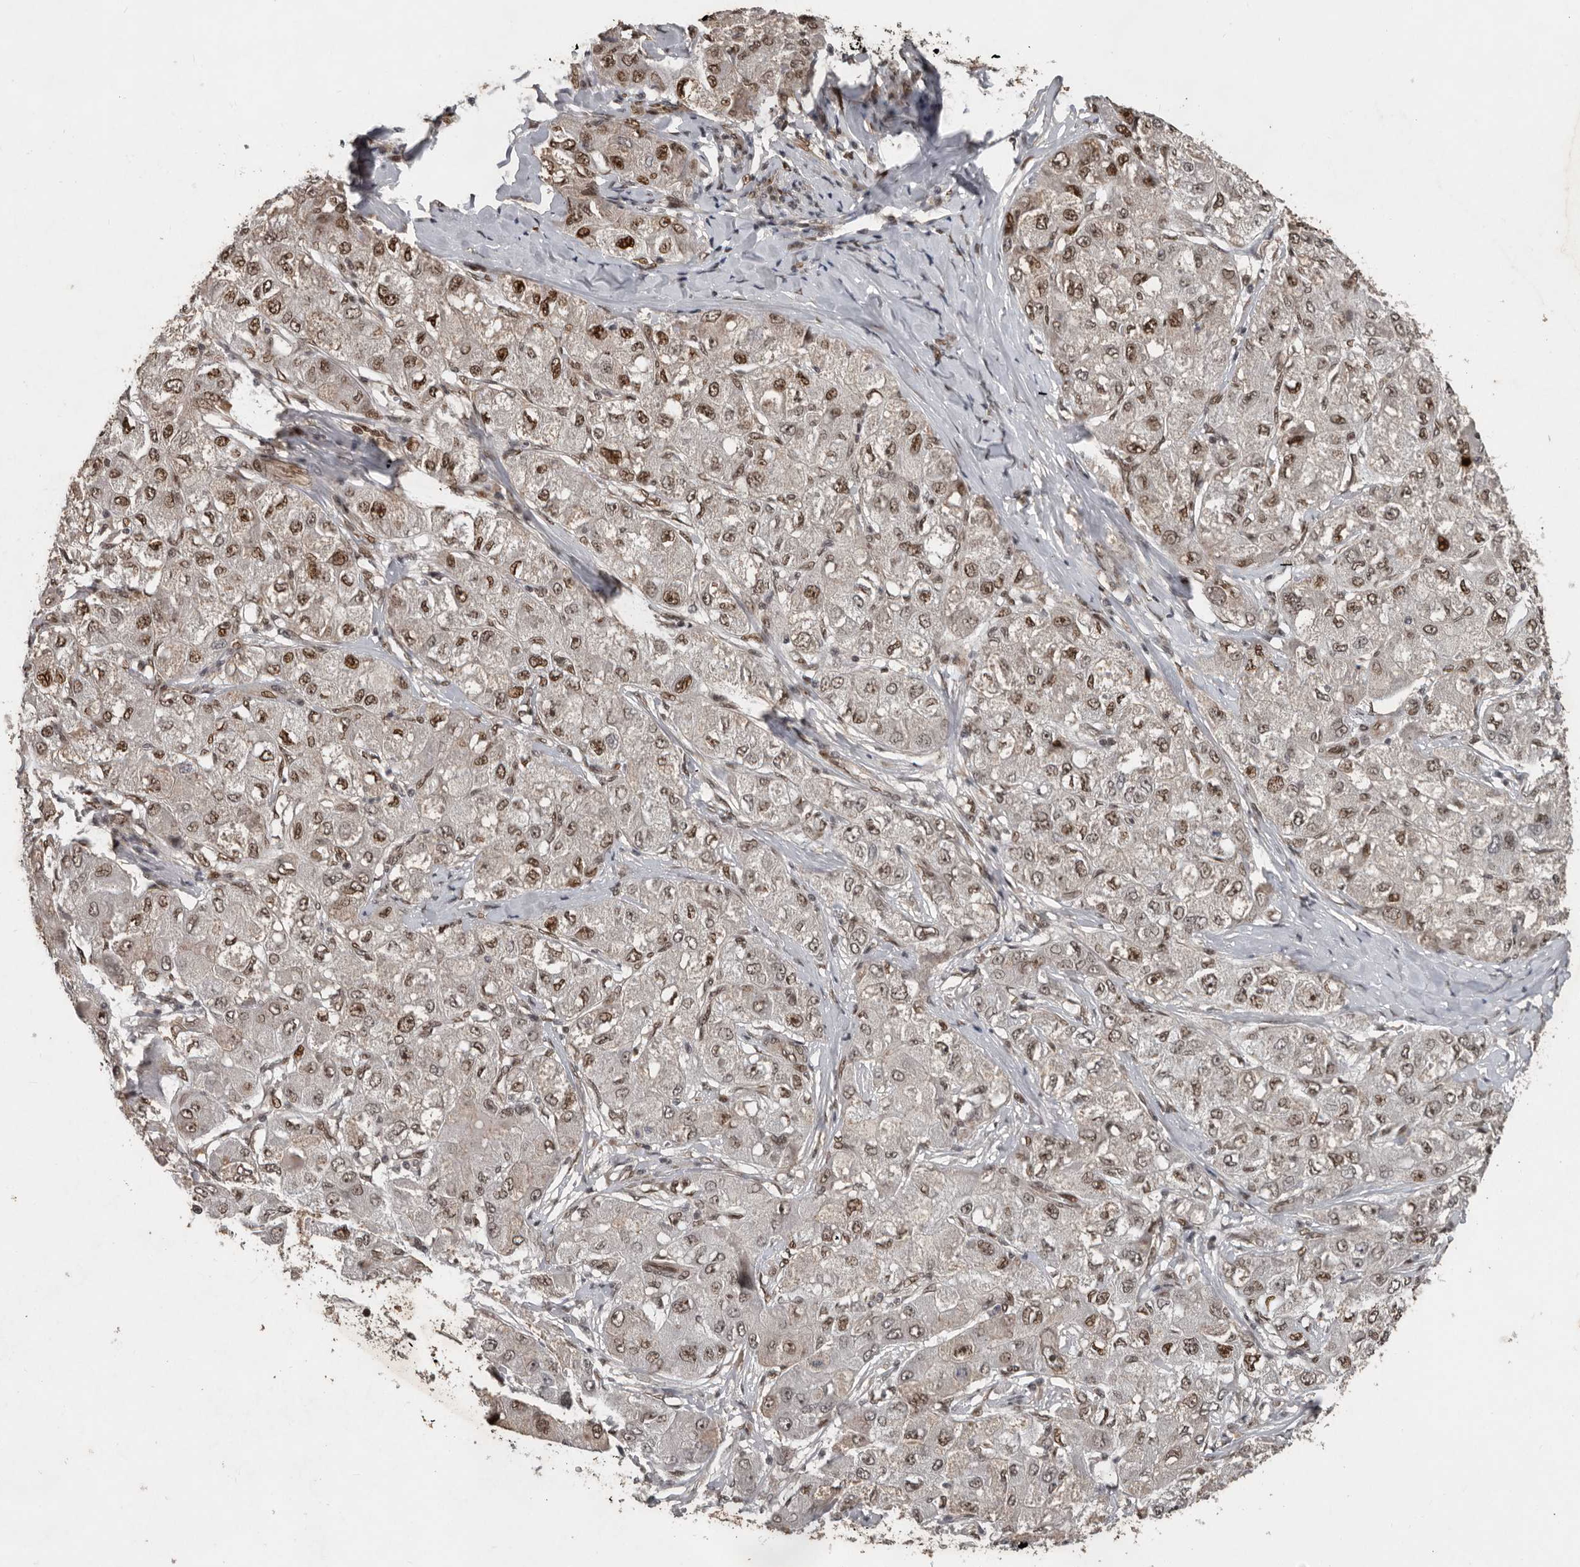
{"staining": {"intensity": "moderate", "quantity": ">75%", "location": "nuclear"}, "tissue": "liver cancer", "cell_type": "Tumor cells", "image_type": "cancer", "snomed": [{"axis": "morphology", "description": "Carcinoma, Hepatocellular, NOS"}, {"axis": "topography", "description": "Liver"}], "caption": "Immunohistochemistry (IHC) histopathology image of neoplastic tissue: human liver hepatocellular carcinoma stained using immunohistochemistry (IHC) shows medium levels of moderate protein expression localized specifically in the nuclear of tumor cells, appearing as a nuclear brown color.", "gene": "CDC27", "patient": {"sex": "male", "age": 80}}